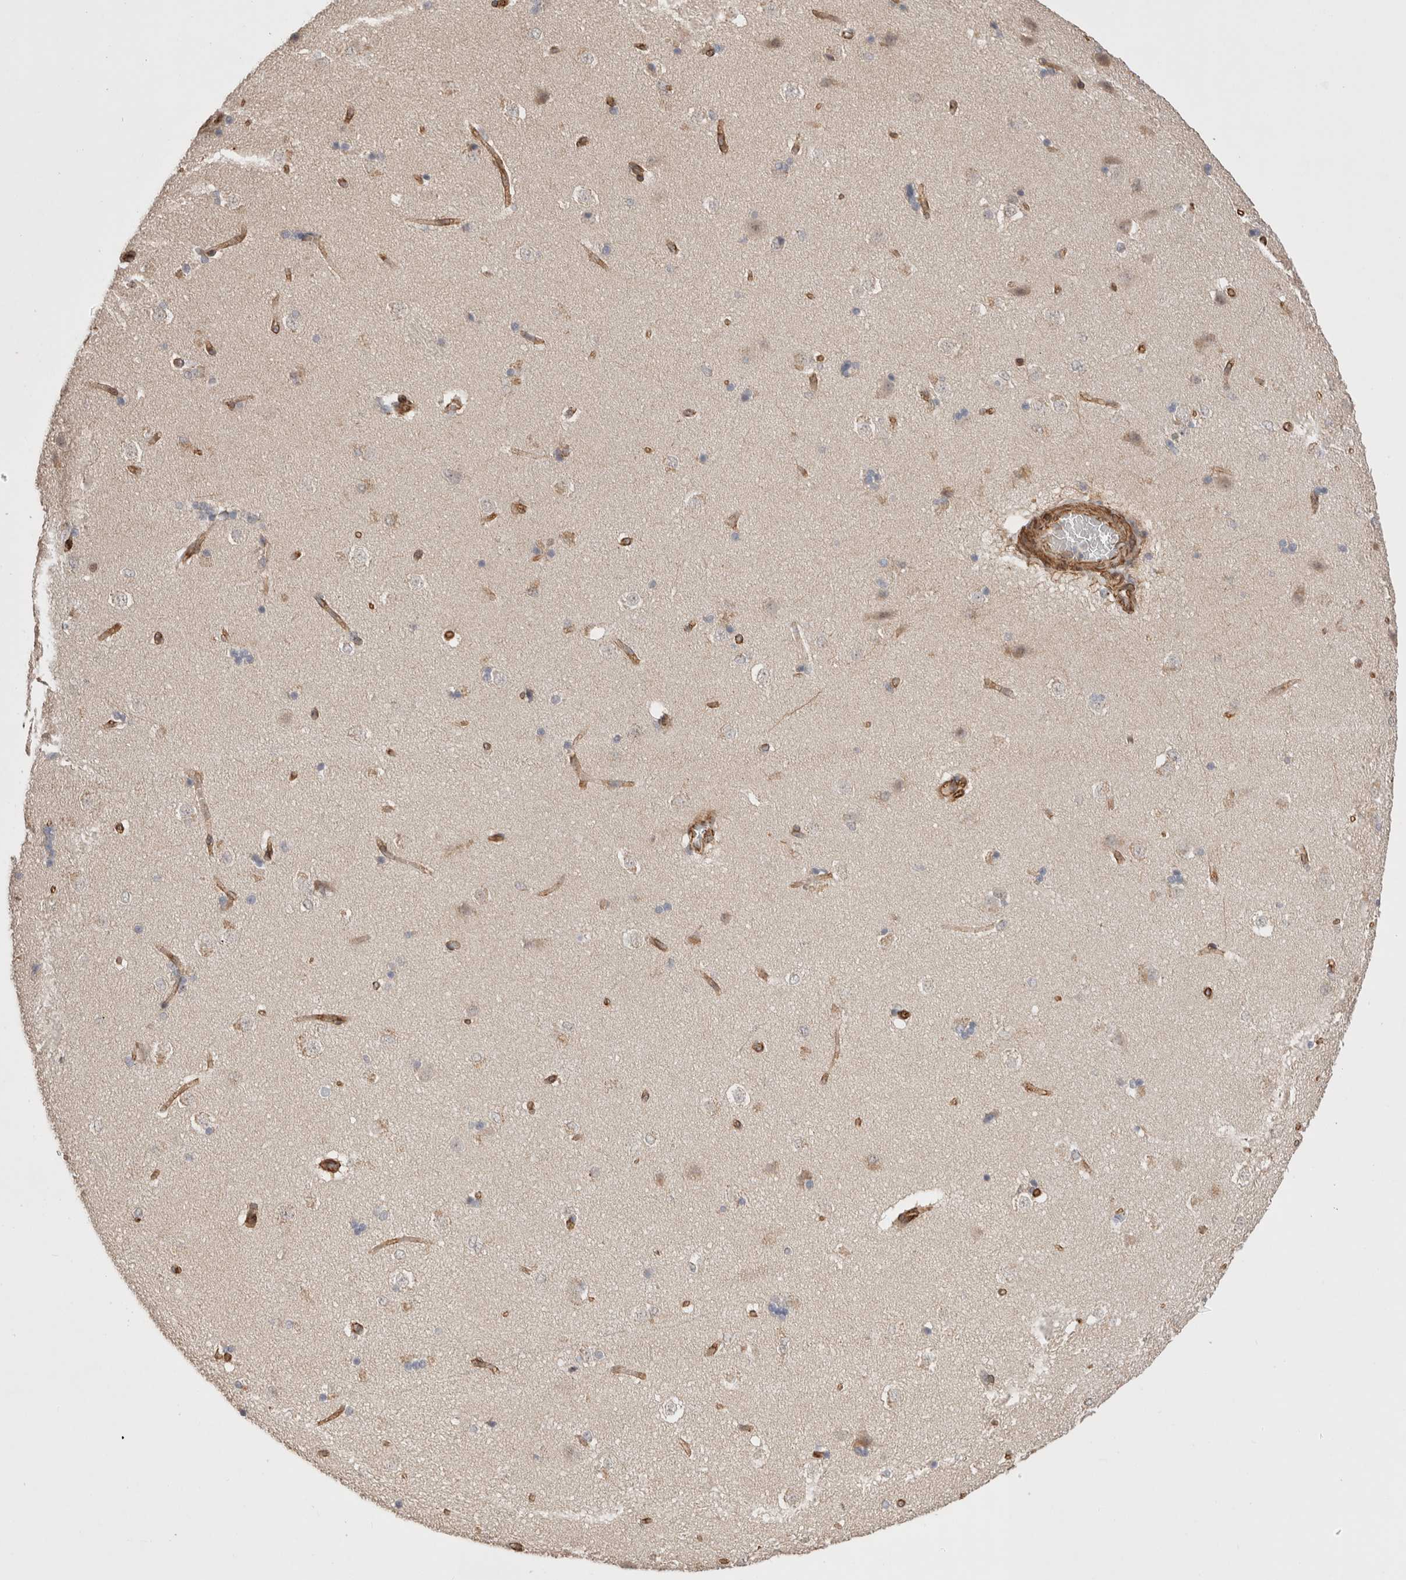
{"staining": {"intensity": "negative", "quantity": "none", "location": "none"}, "tissue": "caudate", "cell_type": "Glial cells", "image_type": "normal", "snomed": [{"axis": "morphology", "description": "Normal tissue, NOS"}, {"axis": "topography", "description": "Lateral ventricle wall"}], "caption": "This is a image of IHC staining of unremarkable caudate, which shows no expression in glial cells. (DAB (3,3'-diaminobenzidine) immunohistochemistry, high magnification).", "gene": "CAAP1", "patient": {"sex": "female", "age": 19}}